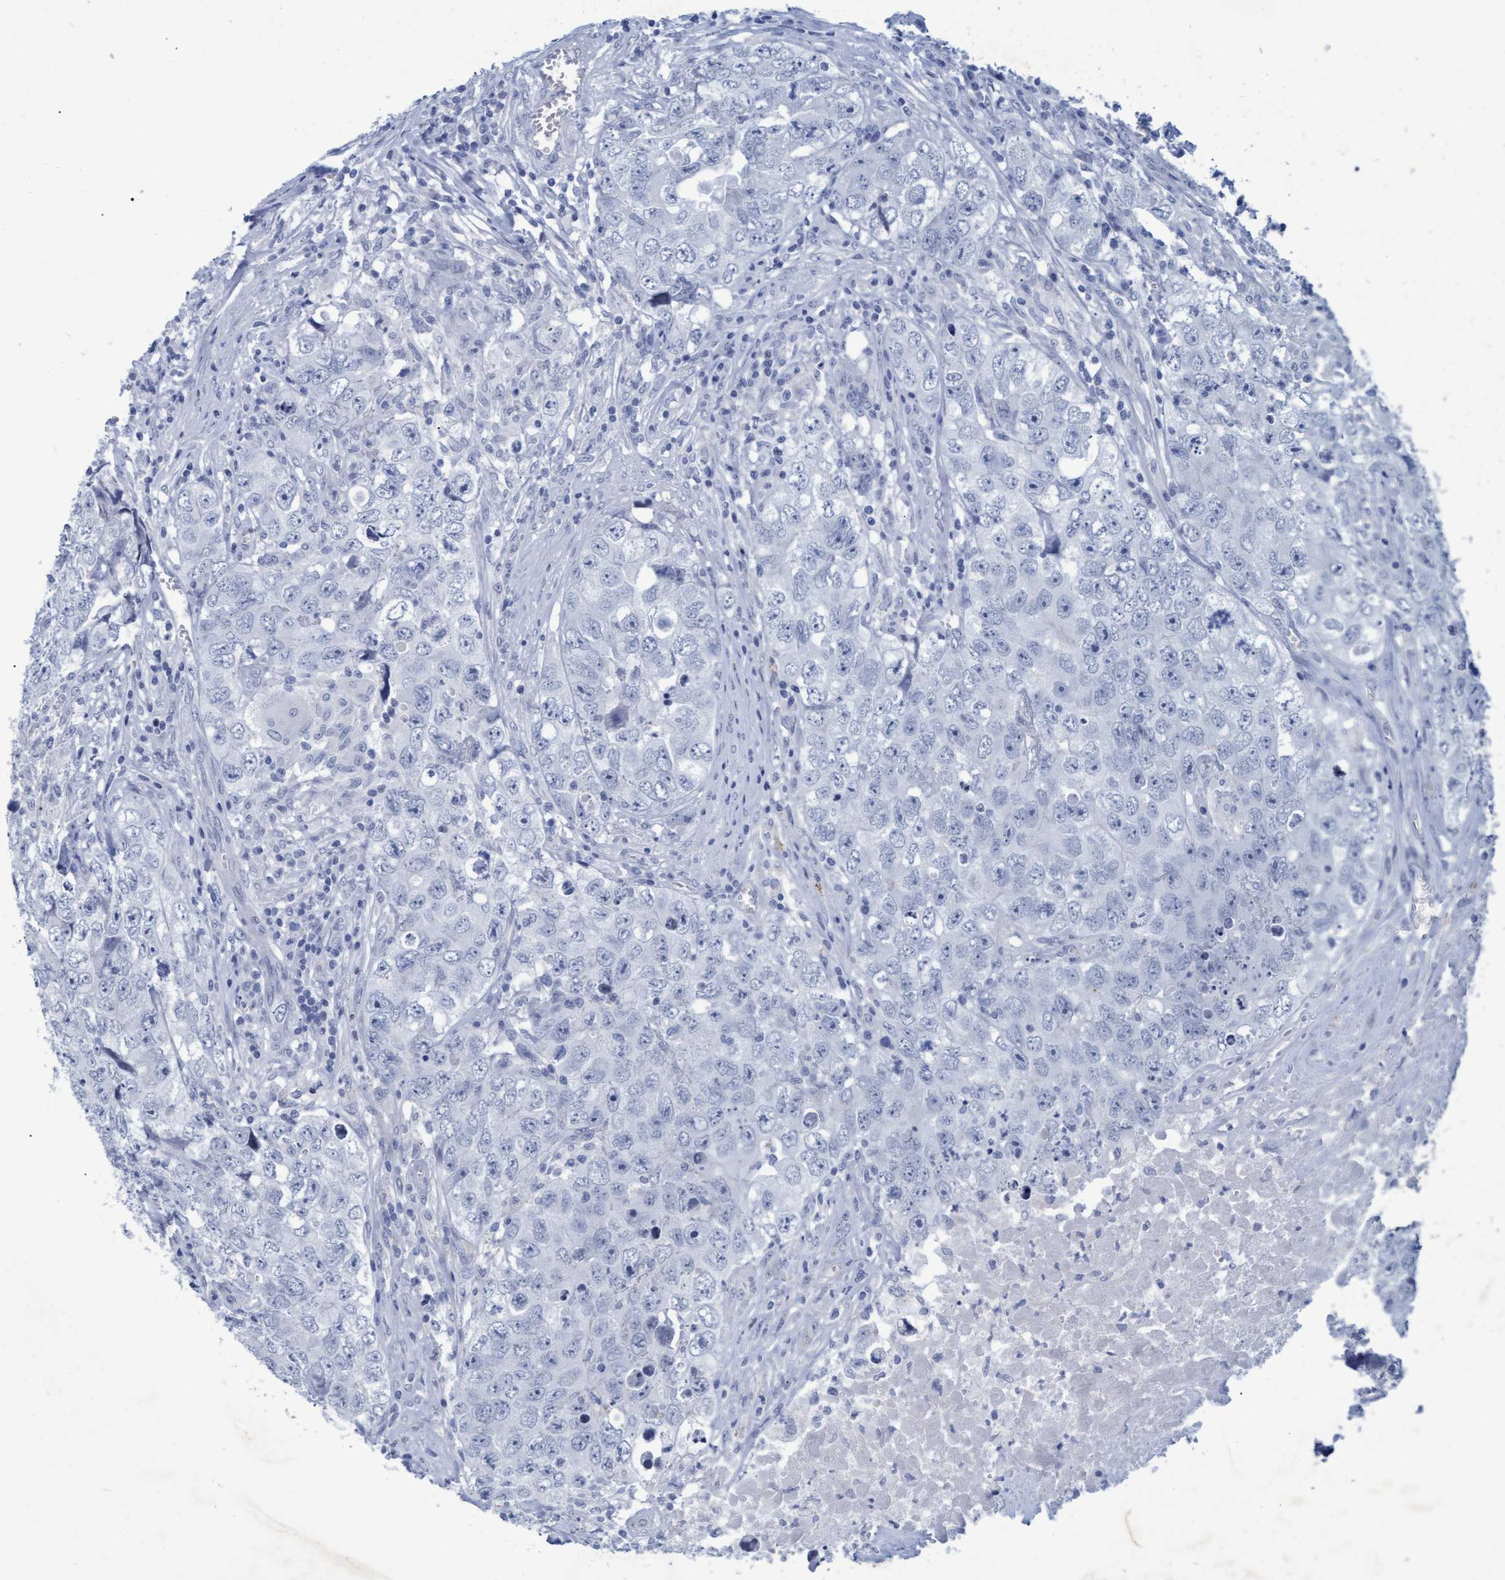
{"staining": {"intensity": "negative", "quantity": "none", "location": "none"}, "tissue": "testis cancer", "cell_type": "Tumor cells", "image_type": "cancer", "snomed": [{"axis": "morphology", "description": "Seminoma, NOS"}, {"axis": "morphology", "description": "Carcinoma, Embryonal, NOS"}, {"axis": "topography", "description": "Testis"}], "caption": "DAB immunohistochemical staining of human testis cancer (embryonal carcinoma) displays no significant staining in tumor cells.", "gene": "PROCA1", "patient": {"sex": "male", "age": 43}}